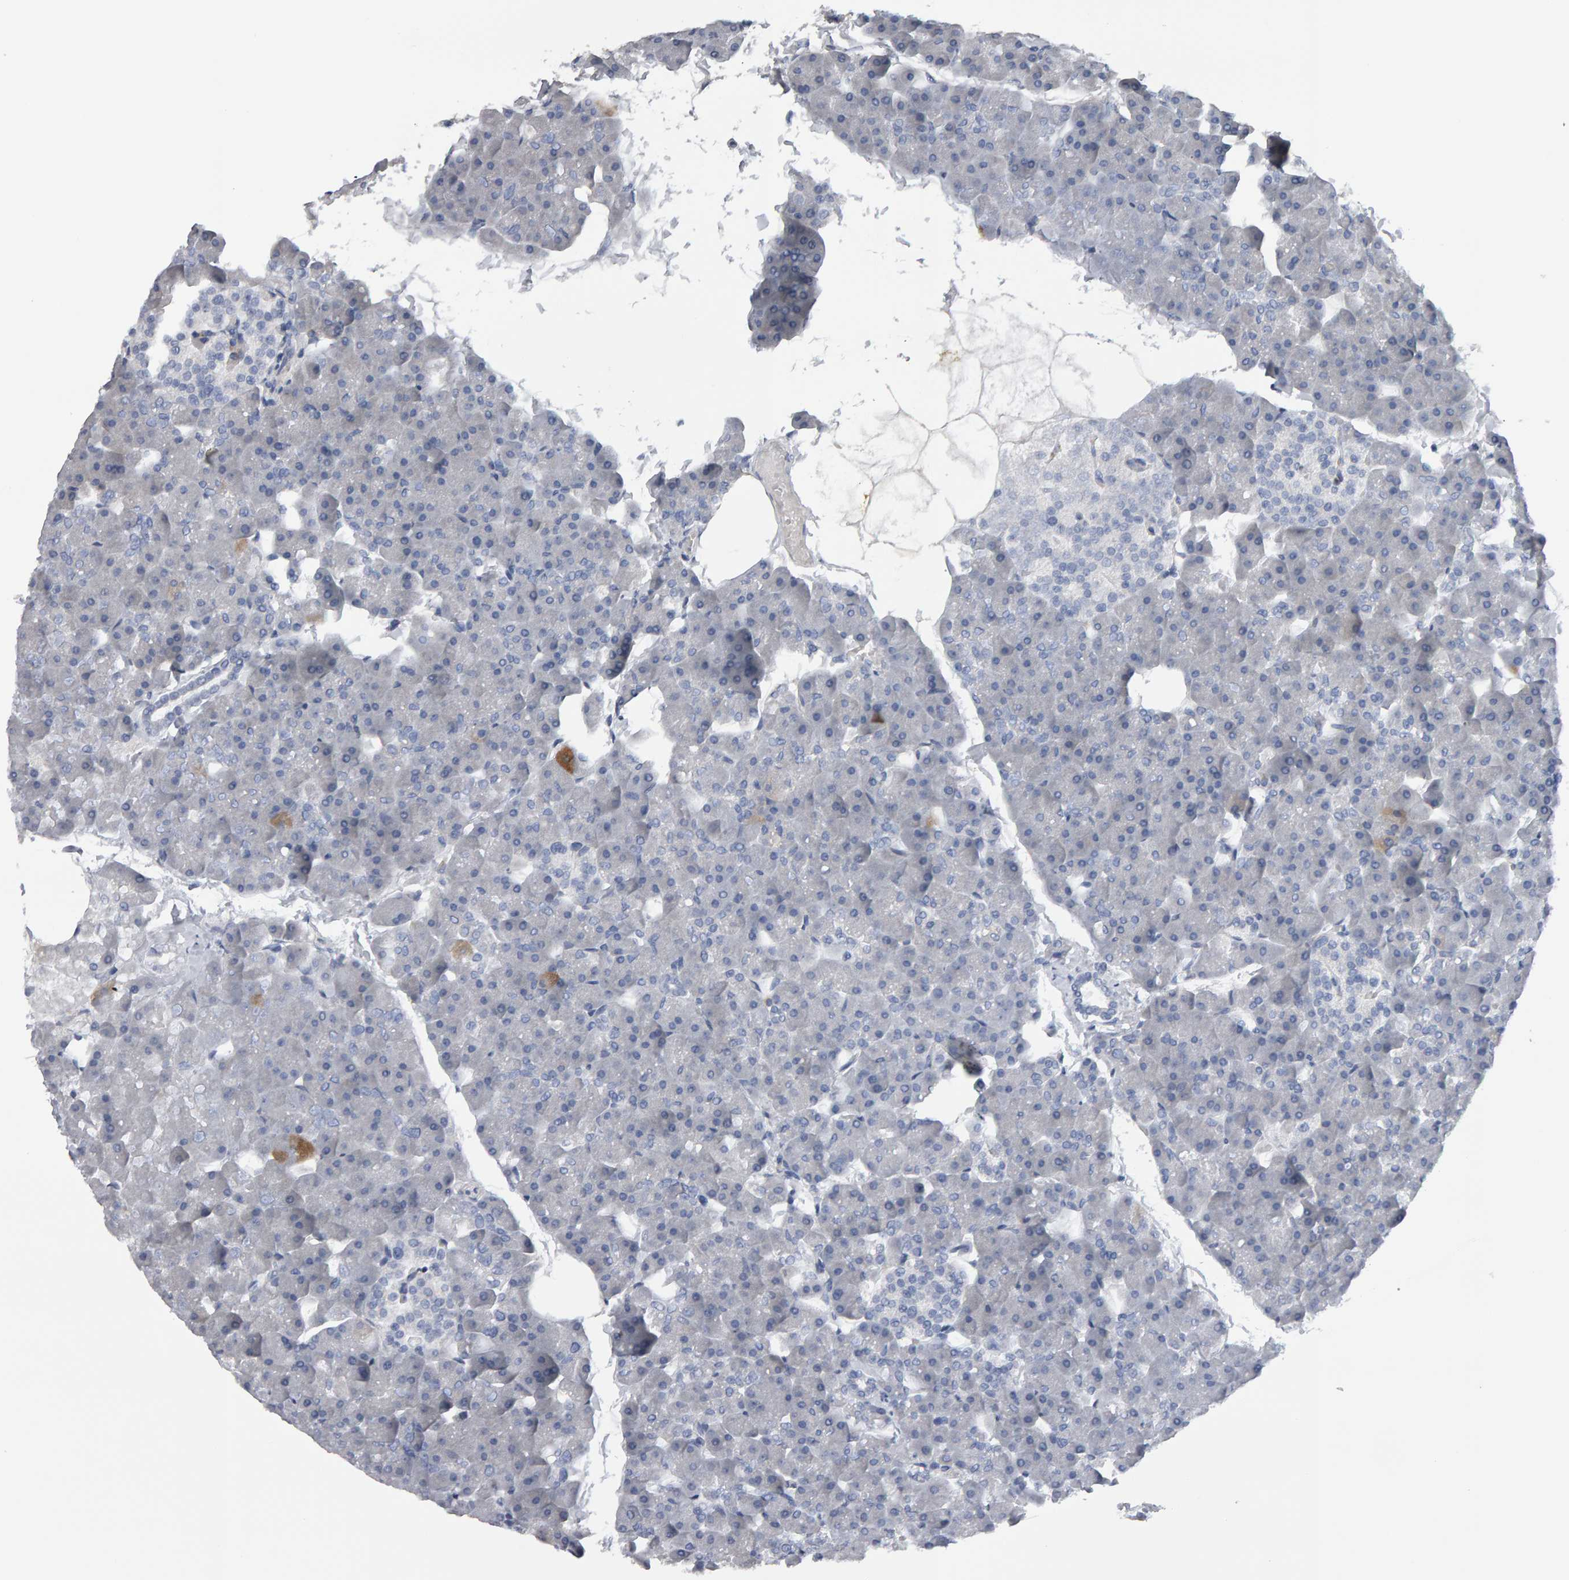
{"staining": {"intensity": "moderate", "quantity": "<25%", "location": "cytoplasmic/membranous"}, "tissue": "pancreas", "cell_type": "Exocrine glandular cells", "image_type": "normal", "snomed": [{"axis": "morphology", "description": "Normal tissue, NOS"}, {"axis": "topography", "description": "Pancreas"}], "caption": "This image exhibits immunohistochemistry (IHC) staining of benign human pancreas, with low moderate cytoplasmic/membranous expression in about <25% of exocrine glandular cells.", "gene": "CD38", "patient": {"sex": "male", "age": 35}}